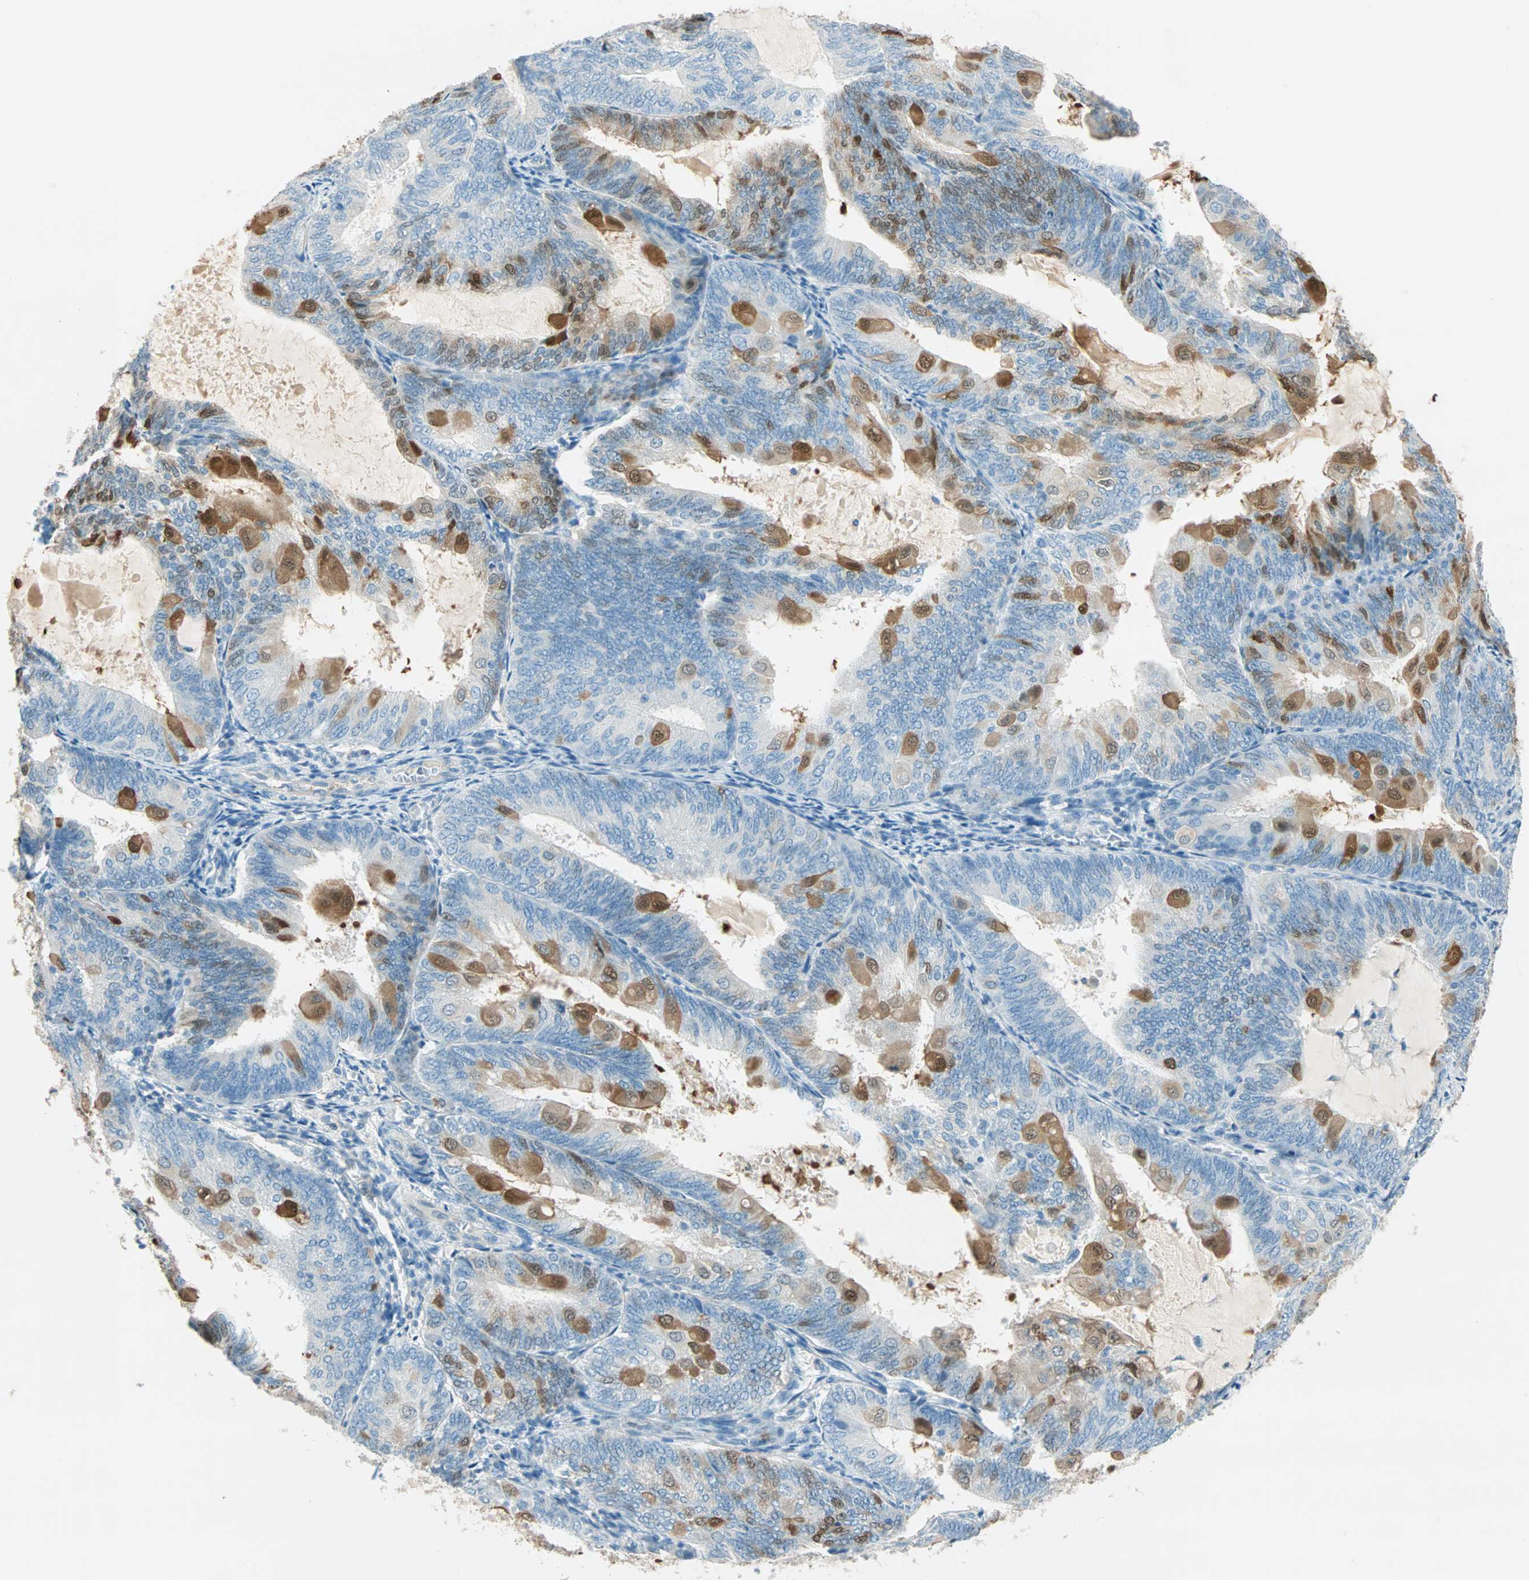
{"staining": {"intensity": "strong", "quantity": "<25%", "location": "cytoplasmic/membranous,nuclear"}, "tissue": "endometrial cancer", "cell_type": "Tumor cells", "image_type": "cancer", "snomed": [{"axis": "morphology", "description": "Adenocarcinoma, NOS"}, {"axis": "topography", "description": "Endometrium"}], "caption": "Tumor cells reveal medium levels of strong cytoplasmic/membranous and nuclear expression in about <25% of cells in human endometrial cancer (adenocarcinoma). (IHC, brightfield microscopy, high magnification).", "gene": "S100A1", "patient": {"sex": "female", "age": 81}}